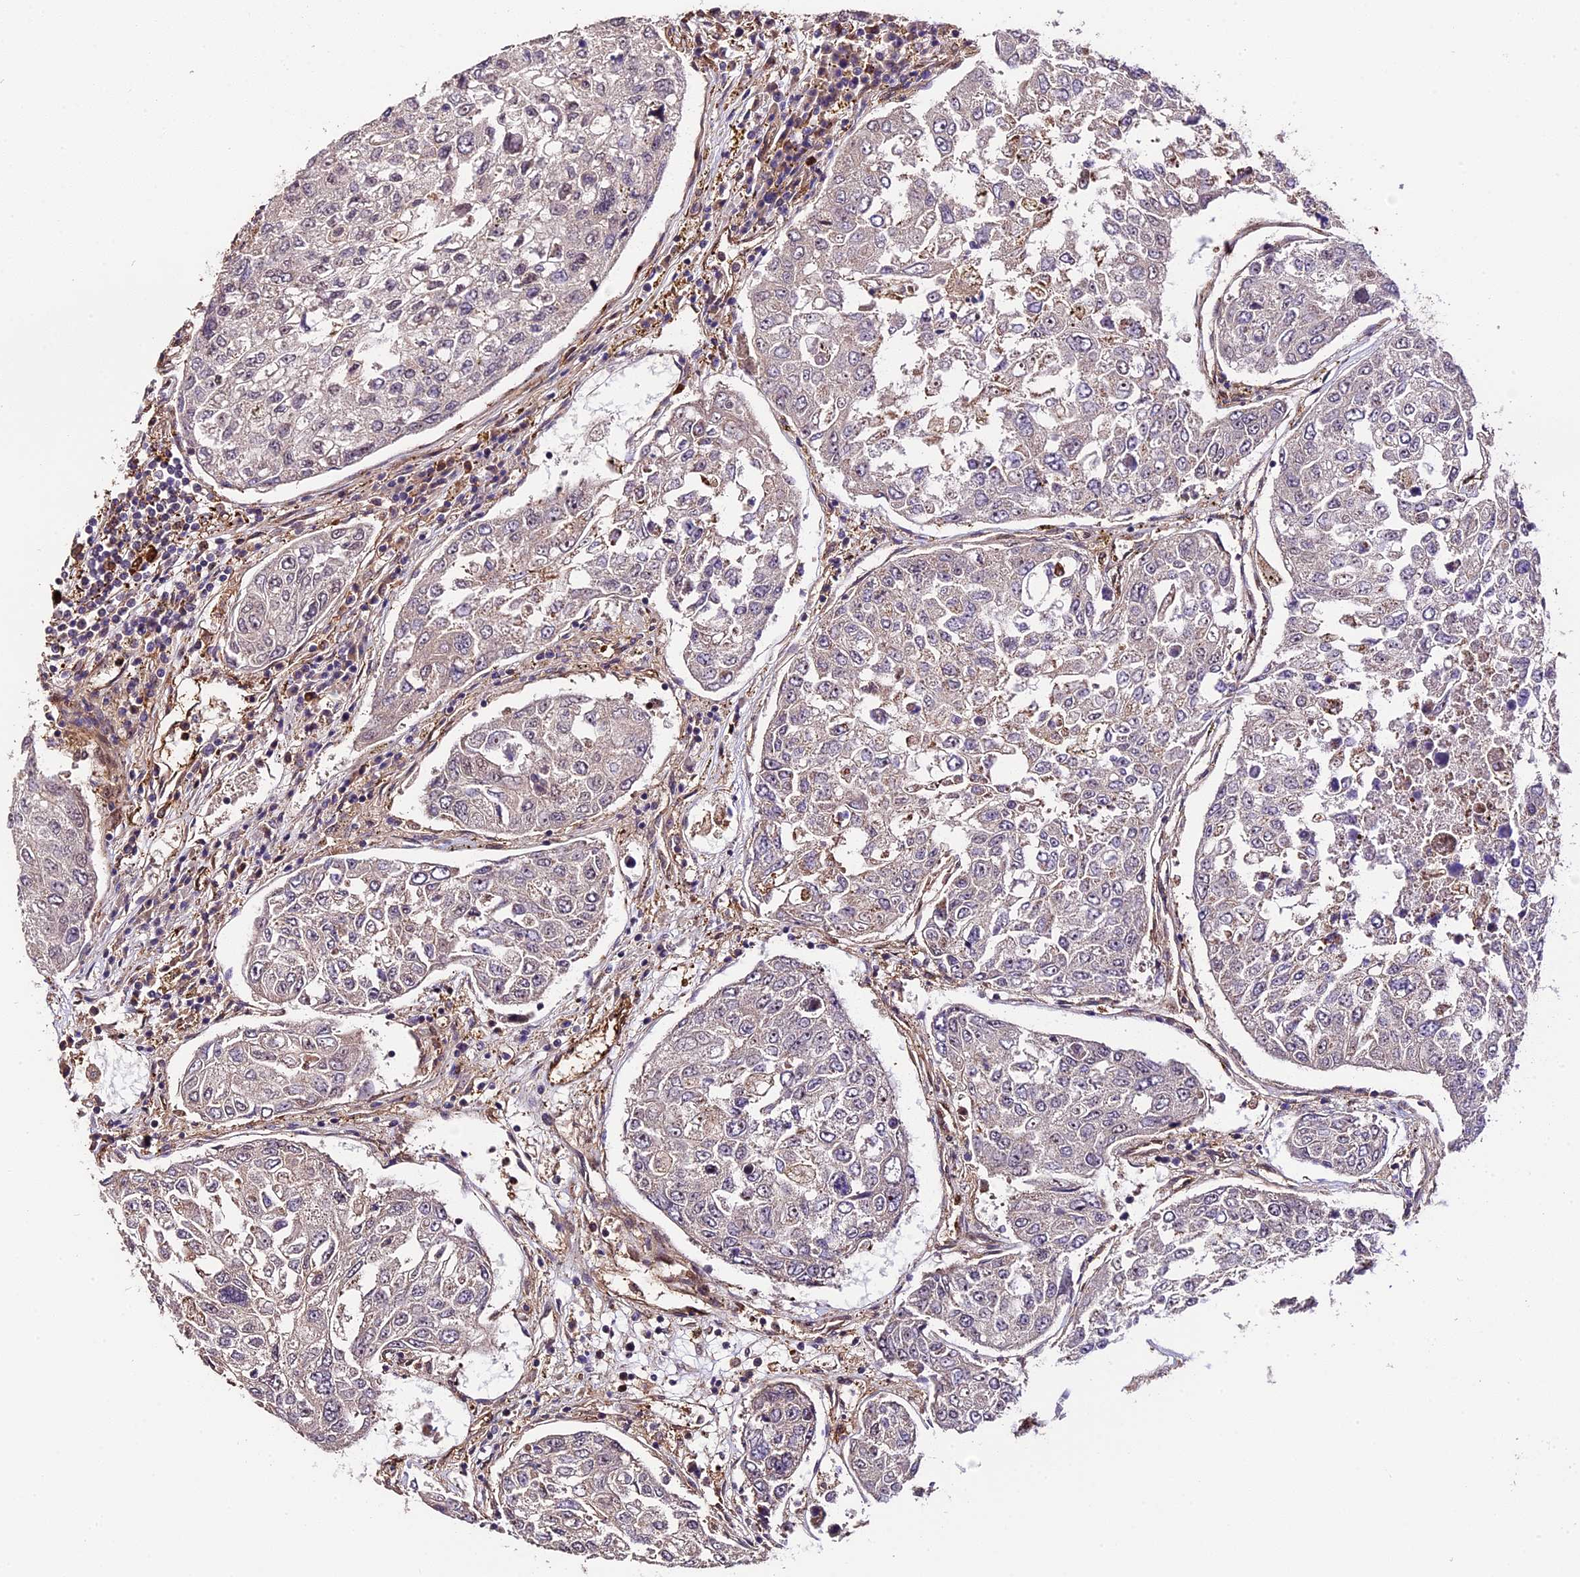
{"staining": {"intensity": "weak", "quantity": "25%-75%", "location": "cytoplasmic/membranous,nuclear"}, "tissue": "urothelial cancer", "cell_type": "Tumor cells", "image_type": "cancer", "snomed": [{"axis": "morphology", "description": "Urothelial carcinoma, High grade"}, {"axis": "topography", "description": "Lymph node"}, {"axis": "topography", "description": "Urinary bladder"}], "caption": "There is low levels of weak cytoplasmic/membranous and nuclear expression in tumor cells of urothelial cancer, as demonstrated by immunohistochemical staining (brown color).", "gene": "HERPUD1", "patient": {"sex": "male", "age": 51}}